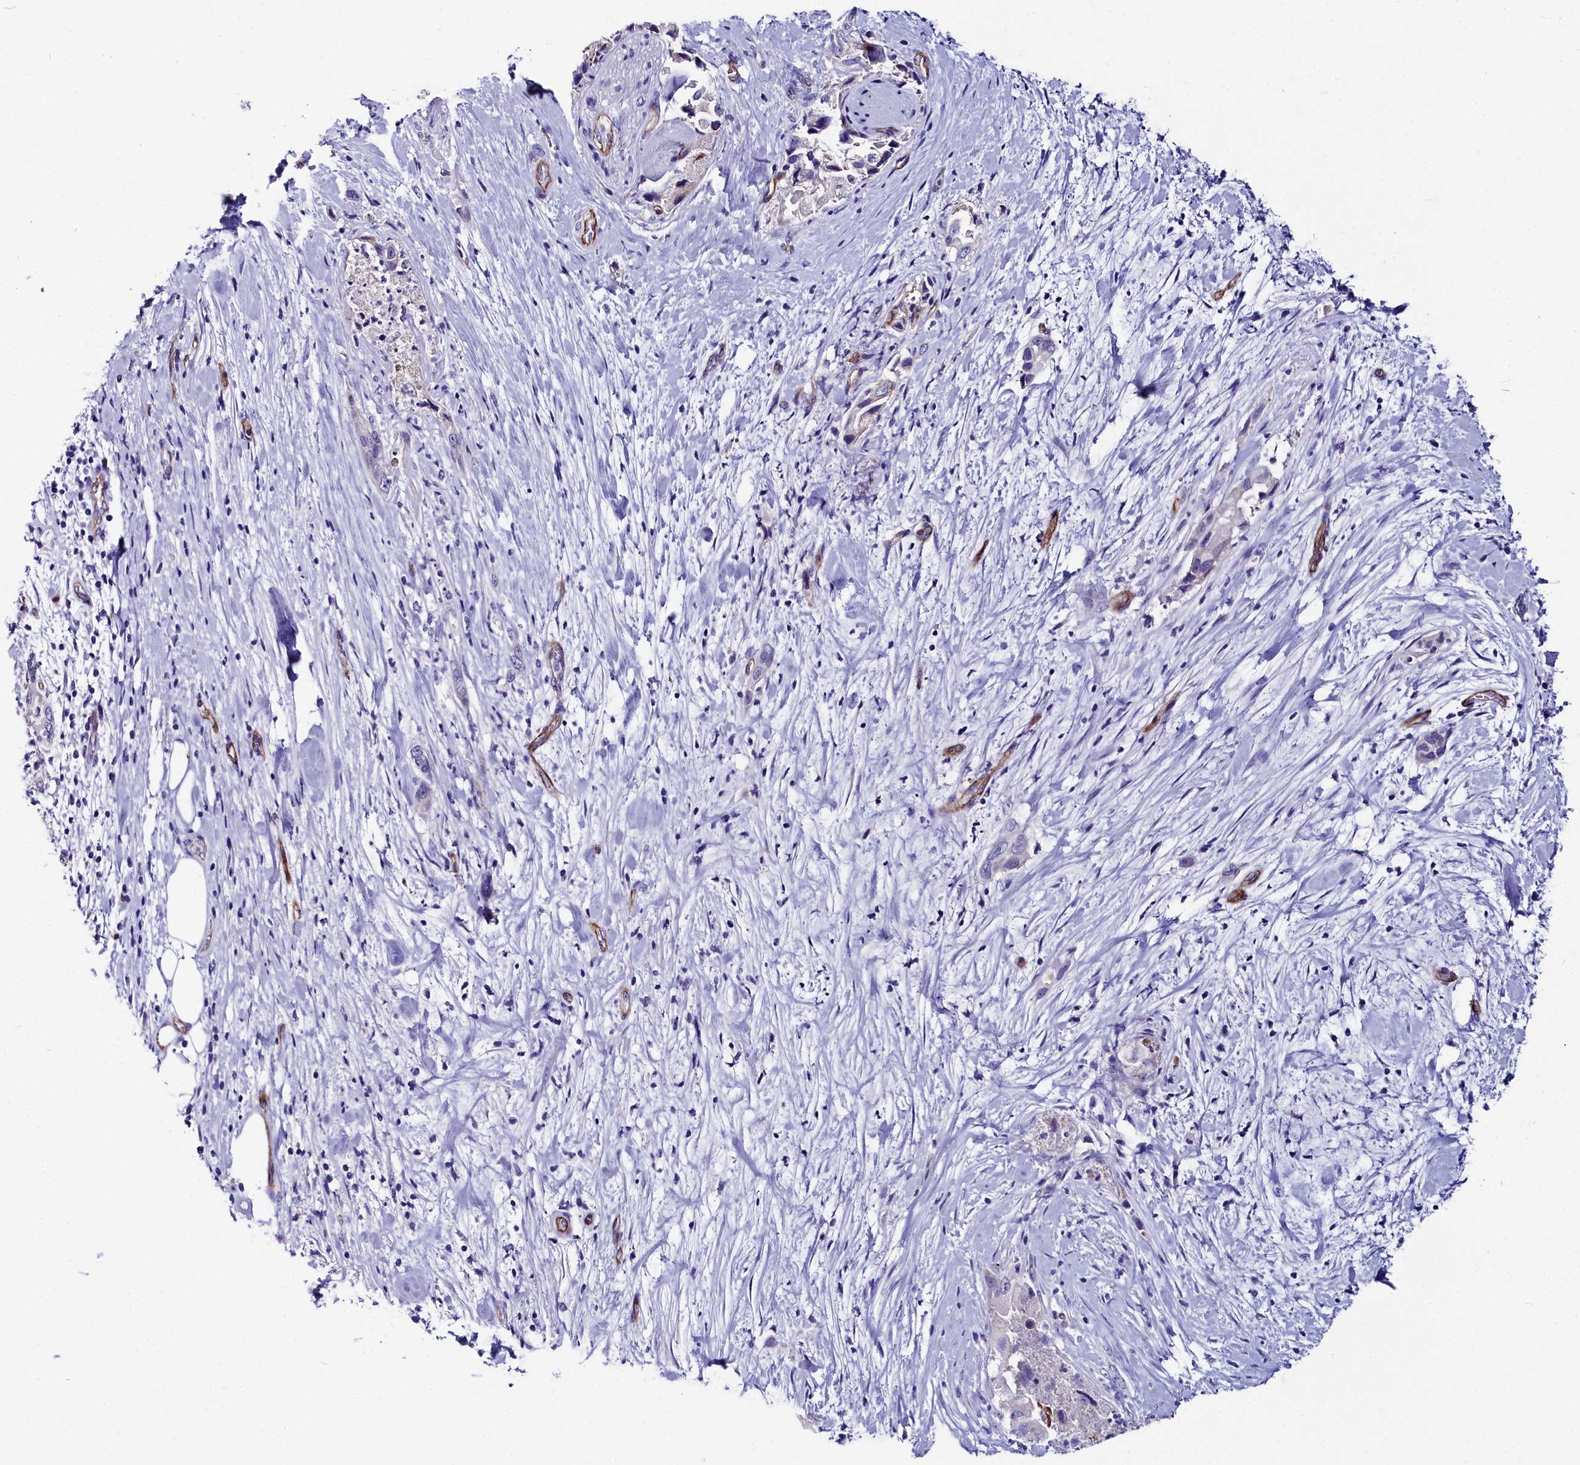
{"staining": {"intensity": "negative", "quantity": "none", "location": "none"}, "tissue": "pancreatic cancer", "cell_type": "Tumor cells", "image_type": "cancer", "snomed": [{"axis": "morphology", "description": "Adenocarcinoma, NOS"}, {"axis": "topography", "description": "Pancreas"}], "caption": "High power microscopy image of an immunohistochemistry (IHC) image of pancreatic adenocarcinoma, revealing no significant positivity in tumor cells.", "gene": "CYP4F11", "patient": {"sex": "female", "age": 78}}